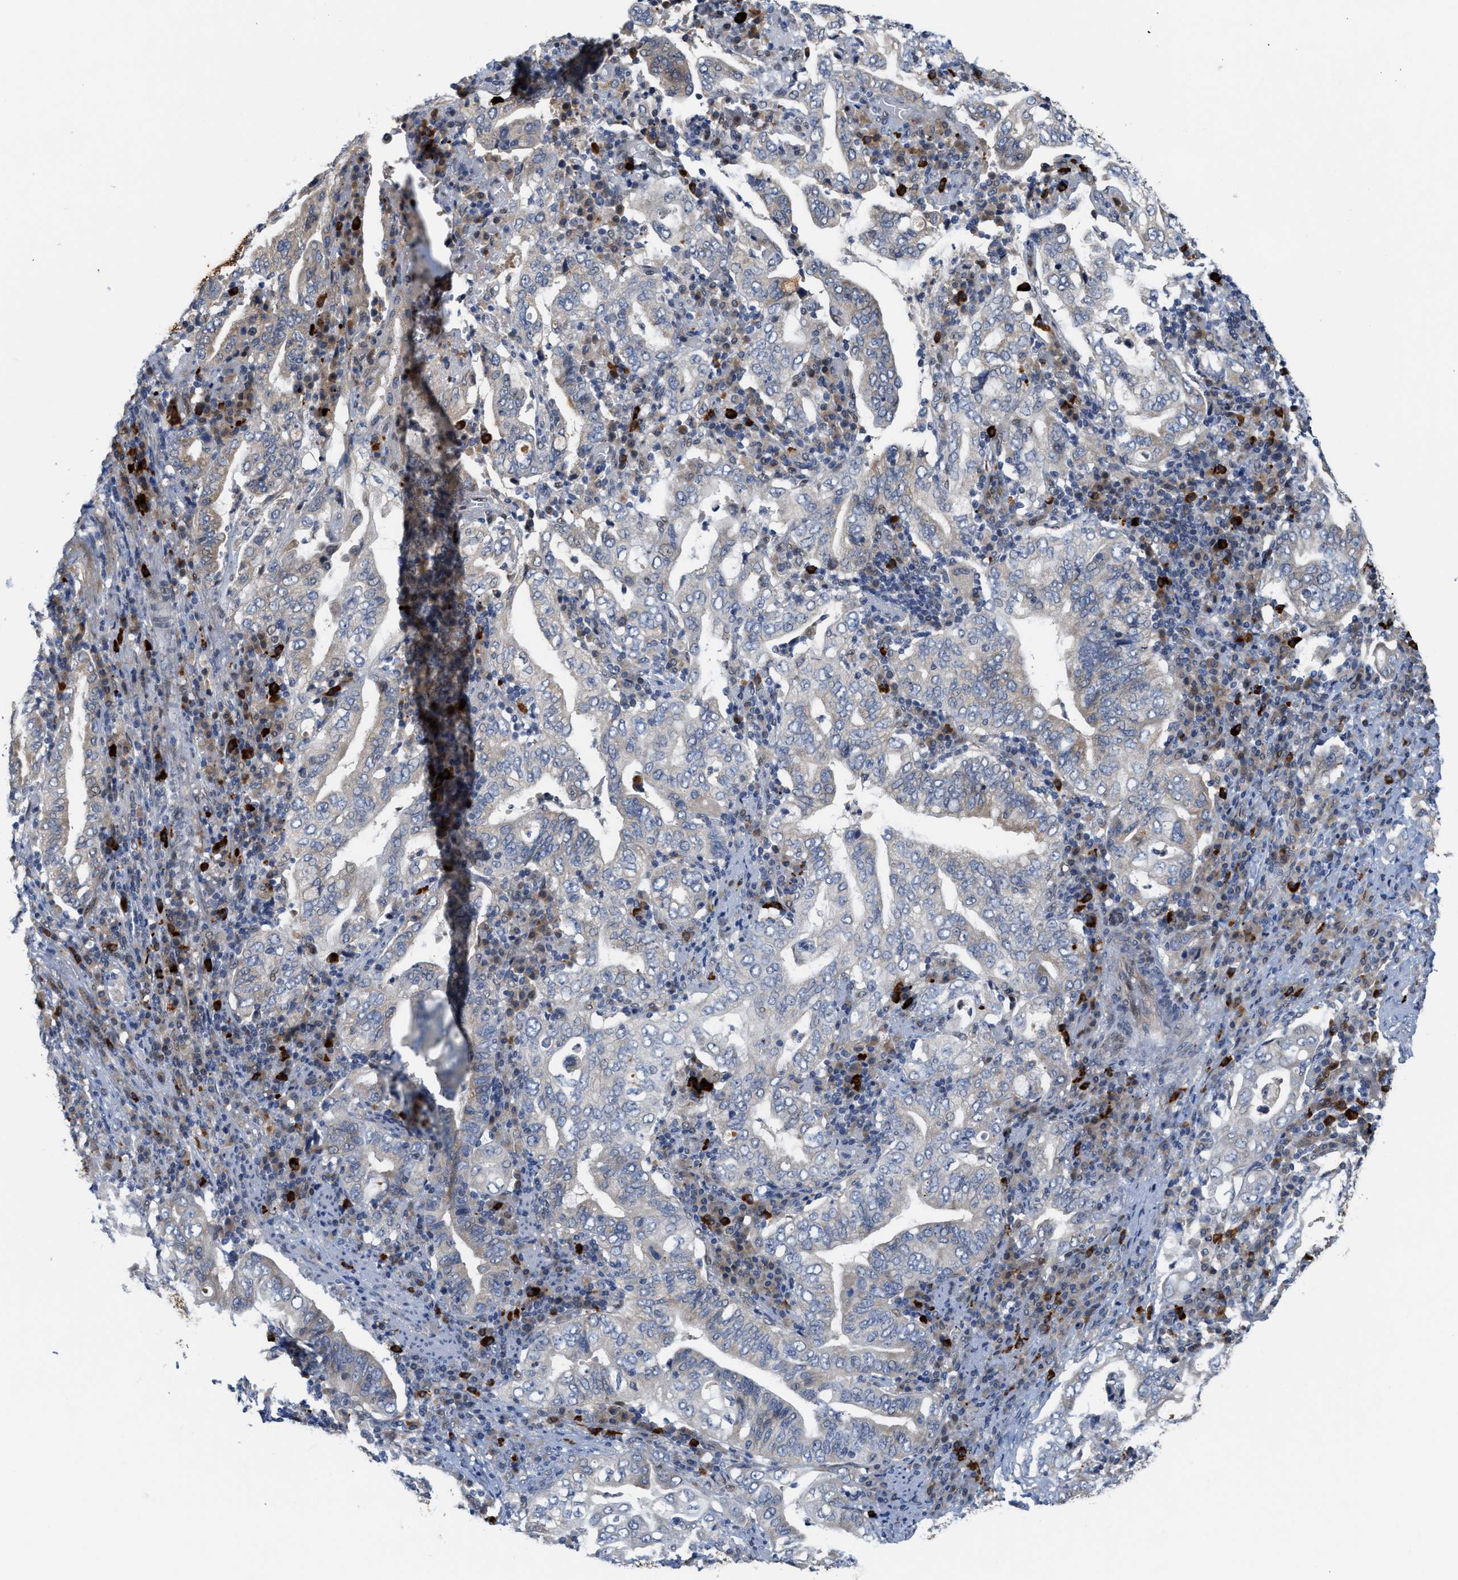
{"staining": {"intensity": "weak", "quantity": "<25%", "location": "cytoplasmic/membranous"}, "tissue": "stomach cancer", "cell_type": "Tumor cells", "image_type": "cancer", "snomed": [{"axis": "morphology", "description": "Normal tissue, NOS"}, {"axis": "morphology", "description": "Adenocarcinoma, NOS"}, {"axis": "topography", "description": "Esophagus"}, {"axis": "topography", "description": "Stomach, upper"}, {"axis": "topography", "description": "Peripheral nerve tissue"}], "caption": "Immunohistochemical staining of human stomach adenocarcinoma demonstrates no significant staining in tumor cells.", "gene": "TCF4", "patient": {"sex": "male", "age": 62}}